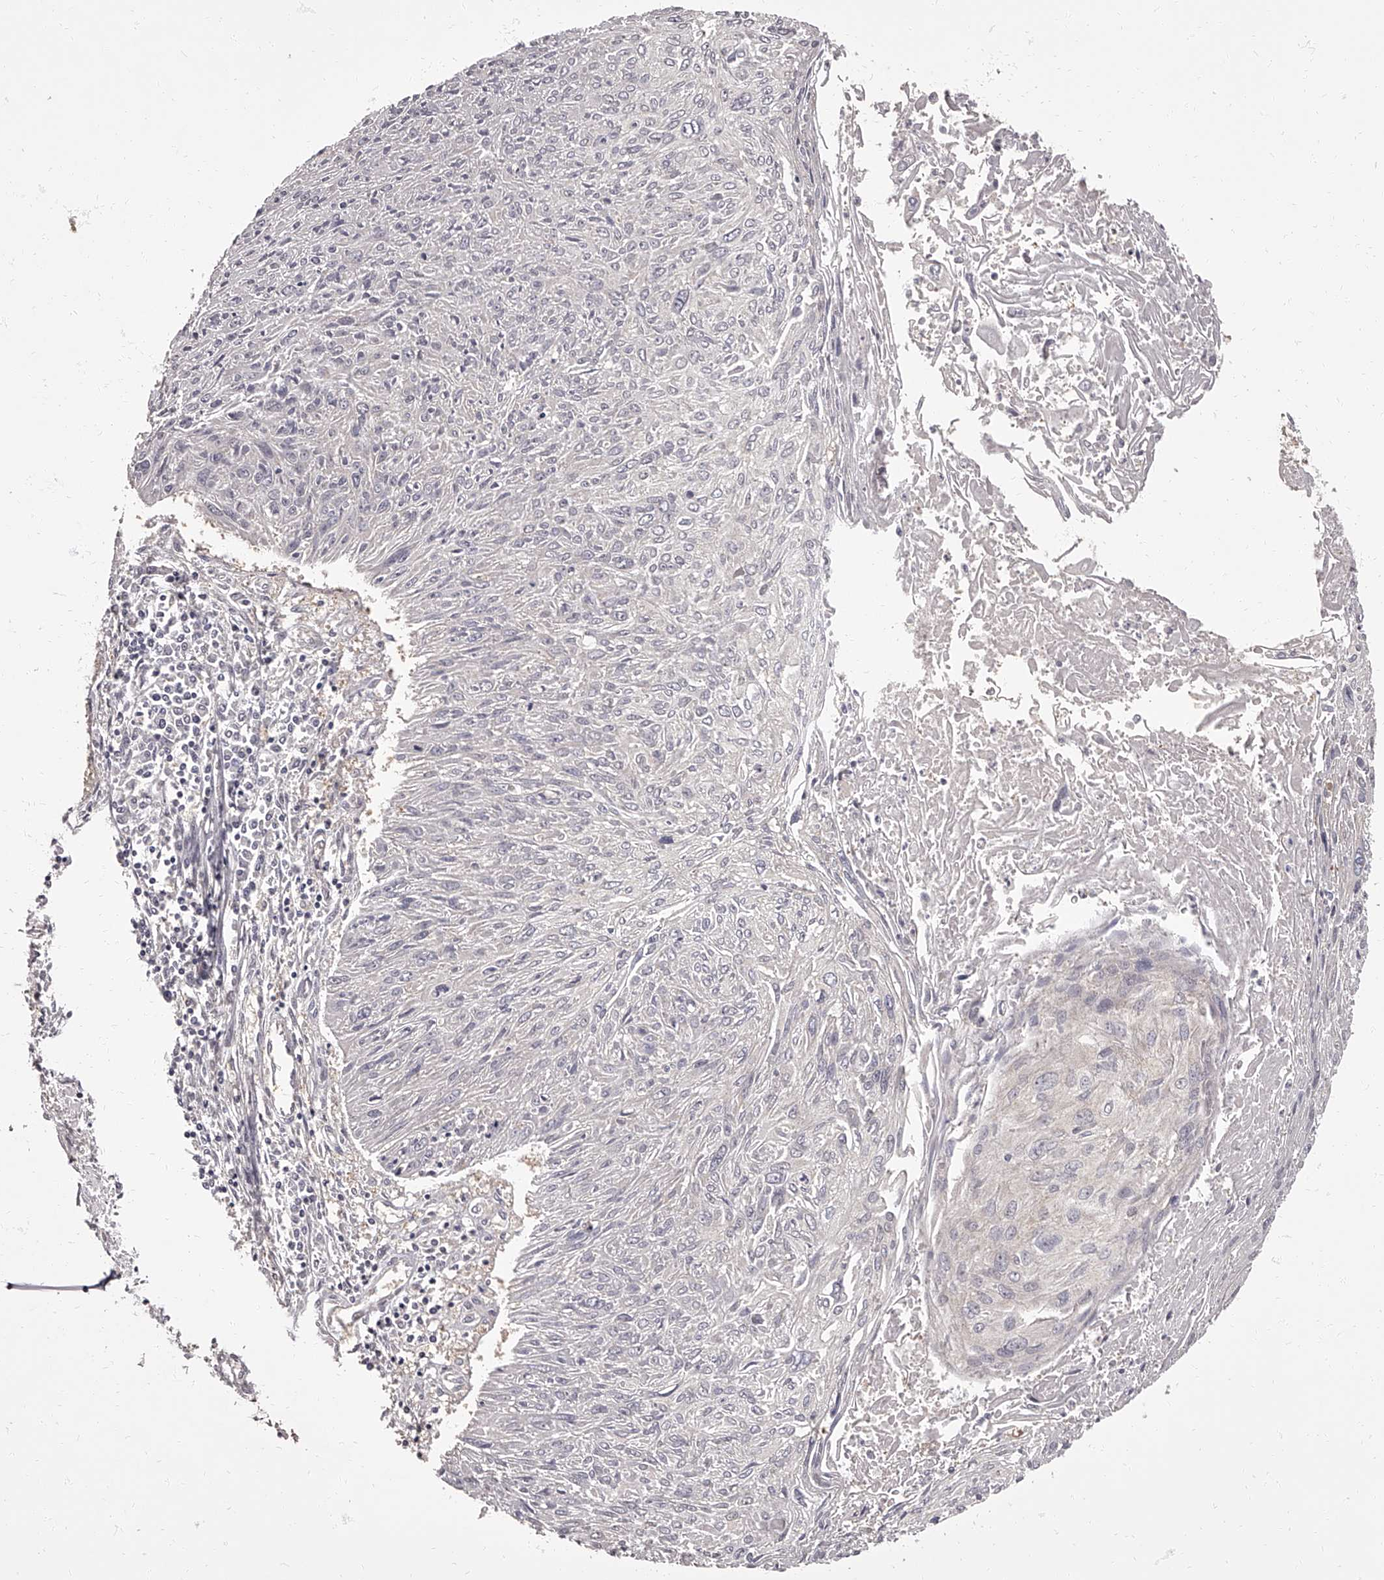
{"staining": {"intensity": "negative", "quantity": "none", "location": "none"}, "tissue": "cervical cancer", "cell_type": "Tumor cells", "image_type": "cancer", "snomed": [{"axis": "morphology", "description": "Squamous cell carcinoma, NOS"}, {"axis": "topography", "description": "Cervix"}], "caption": "High magnification brightfield microscopy of cervical squamous cell carcinoma stained with DAB (3,3'-diaminobenzidine) (brown) and counterstained with hematoxylin (blue): tumor cells show no significant positivity. (Brightfield microscopy of DAB (3,3'-diaminobenzidine) IHC at high magnification).", "gene": "APEH", "patient": {"sex": "female", "age": 51}}